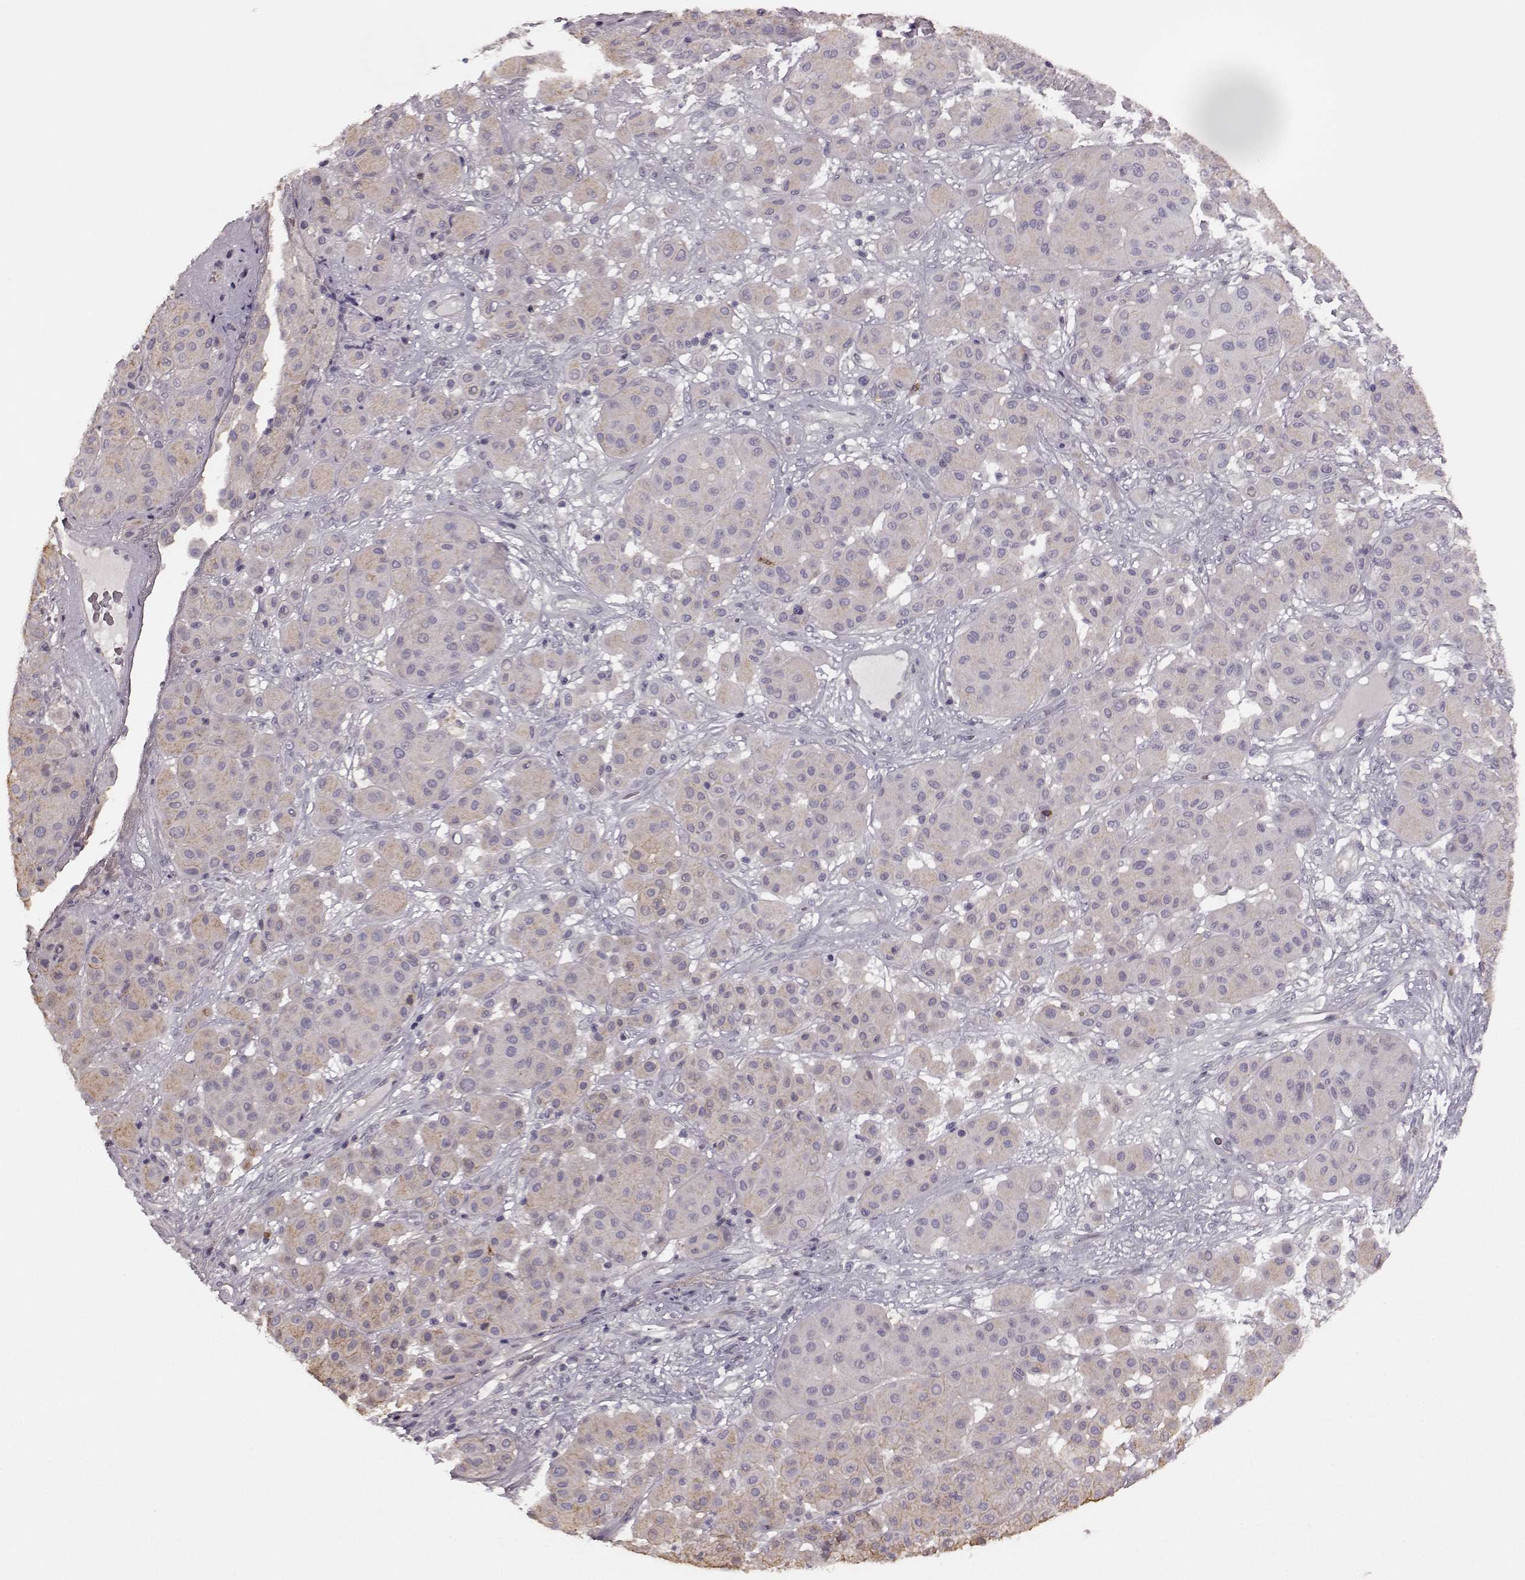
{"staining": {"intensity": "weak", "quantity": "25%-75%", "location": "cytoplasmic/membranous"}, "tissue": "melanoma", "cell_type": "Tumor cells", "image_type": "cancer", "snomed": [{"axis": "morphology", "description": "Malignant melanoma, Metastatic site"}, {"axis": "topography", "description": "Smooth muscle"}], "caption": "Brown immunohistochemical staining in malignant melanoma (metastatic site) reveals weak cytoplasmic/membranous positivity in approximately 25%-75% of tumor cells.", "gene": "PDCD1", "patient": {"sex": "male", "age": 41}}